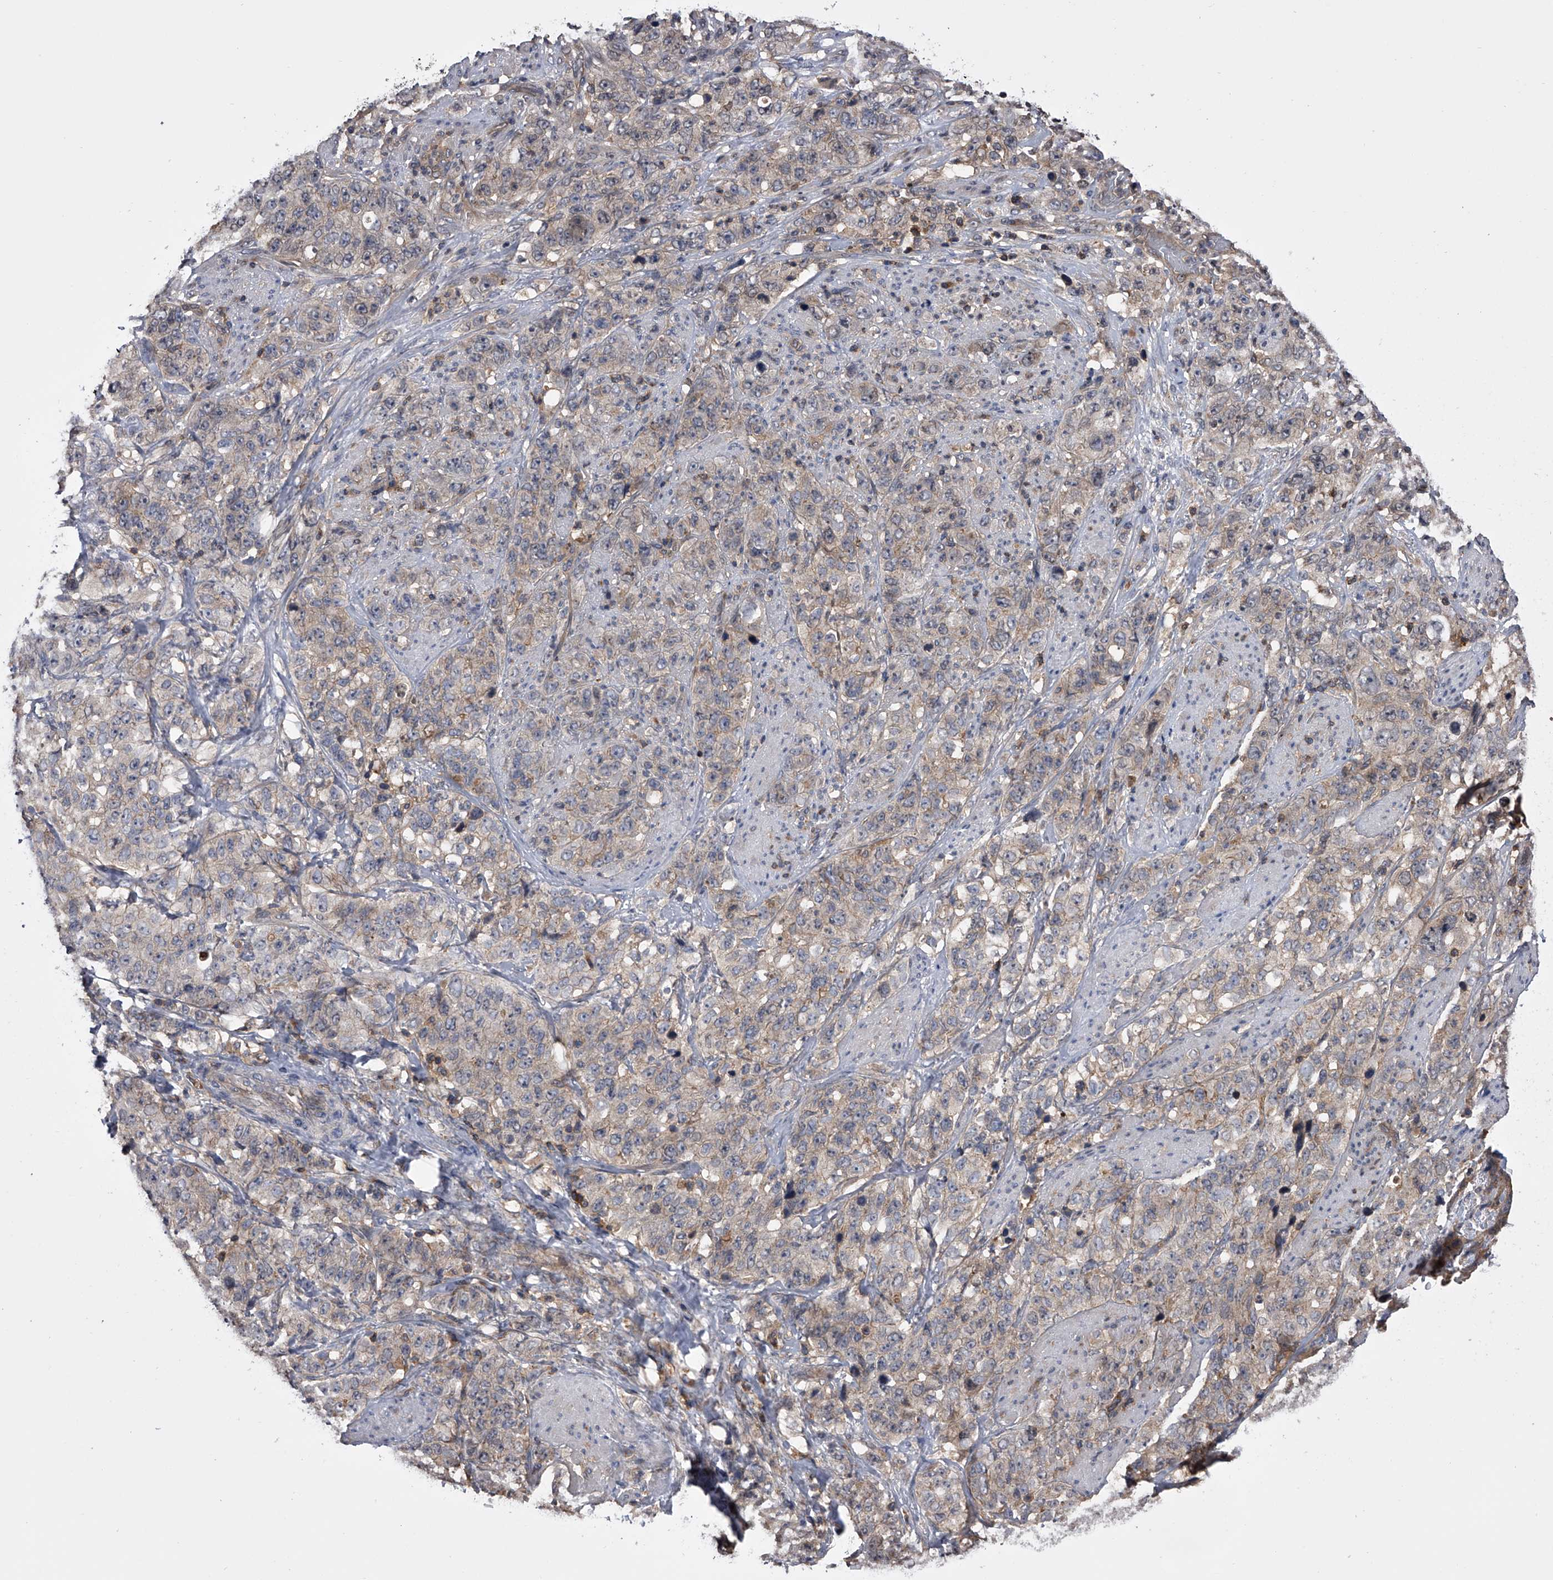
{"staining": {"intensity": "weak", "quantity": "25%-75%", "location": "cytoplasmic/membranous"}, "tissue": "stomach cancer", "cell_type": "Tumor cells", "image_type": "cancer", "snomed": [{"axis": "morphology", "description": "Adenocarcinoma, NOS"}, {"axis": "topography", "description": "Stomach"}], "caption": "Weak cytoplasmic/membranous staining for a protein is present in about 25%-75% of tumor cells of adenocarcinoma (stomach) using immunohistochemistry.", "gene": "PAN3", "patient": {"sex": "male", "age": 48}}